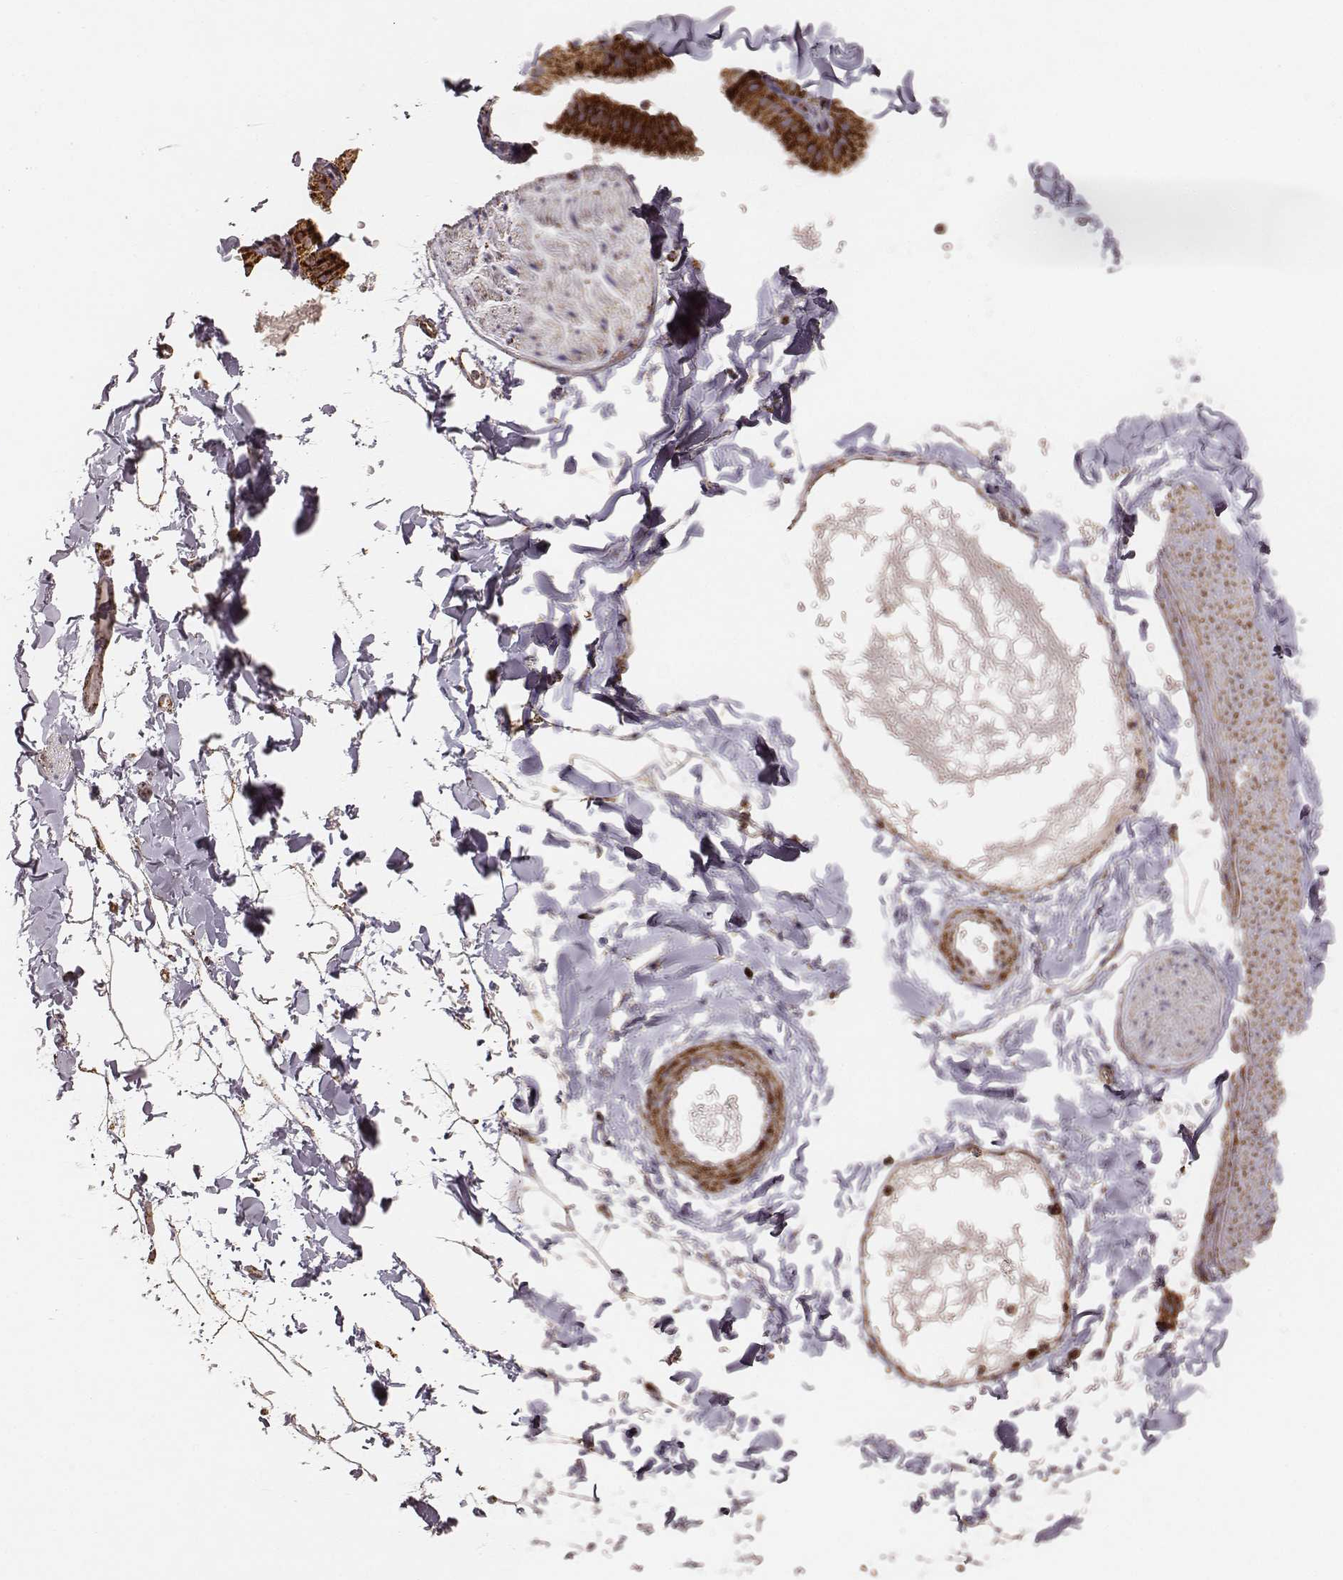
{"staining": {"intensity": "strong", "quantity": ">75%", "location": "cytoplasmic/membranous"}, "tissue": "adipose tissue", "cell_type": "Adipocytes", "image_type": "normal", "snomed": [{"axis": "morphology", "description": "Normal tissue, NOS"}, {"axis": "topography", "description": "Gallbladder"}, {"axis": "topography", "description": "Peripheral nerve tissue"}], "caption": "This image shows IHC staining of unremarkable adipose tissue, with high strong cytoplasmic/membranous positivity in about >75% of adipocytes.", "gene": "CS", "patient": {"sex": "female", "age": 45}}